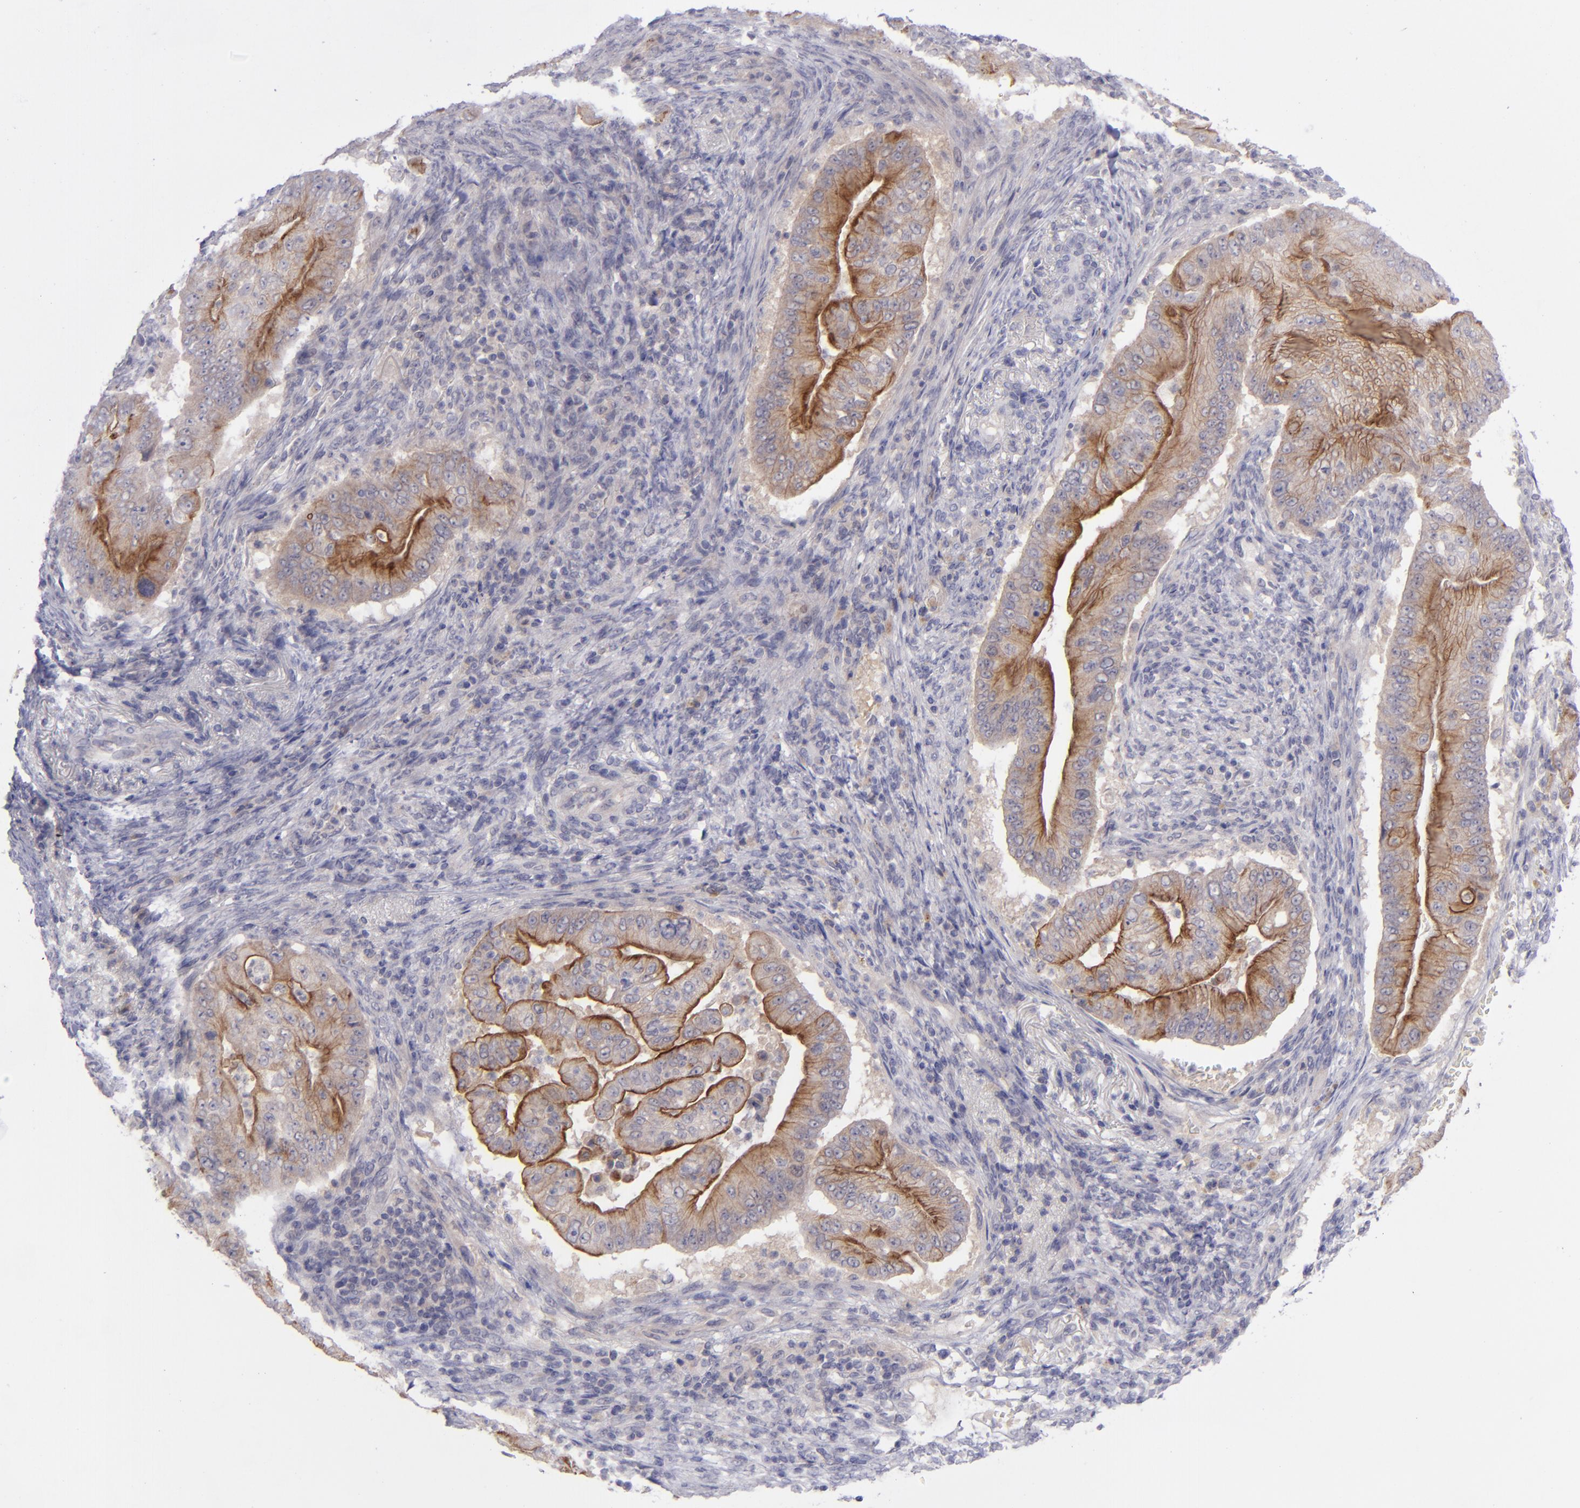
{"staining": {"intensity": "moderate", "quantity": ">75%", "location": "cytoplasmic/membranous"}, "tissue": "pancreatic cancer", "cell_type": "Tumor cells", "image_type": "cancer", "snomed": [{"axis": "morphology", "description": "Adenocarcinoma, NOS"}, {"axis": "topography", "description": "Pancreas"}], "caption": "This photomicrograph exhibits immunohistochemistry (IHC) staining of human adenocarcinoma (pancreatic), with medium moderate cytoplasmic/membranous positivity in about >75% of tumor cells.", "gene": "EVPL", "patient": {"sex": "male", "age": 62}}